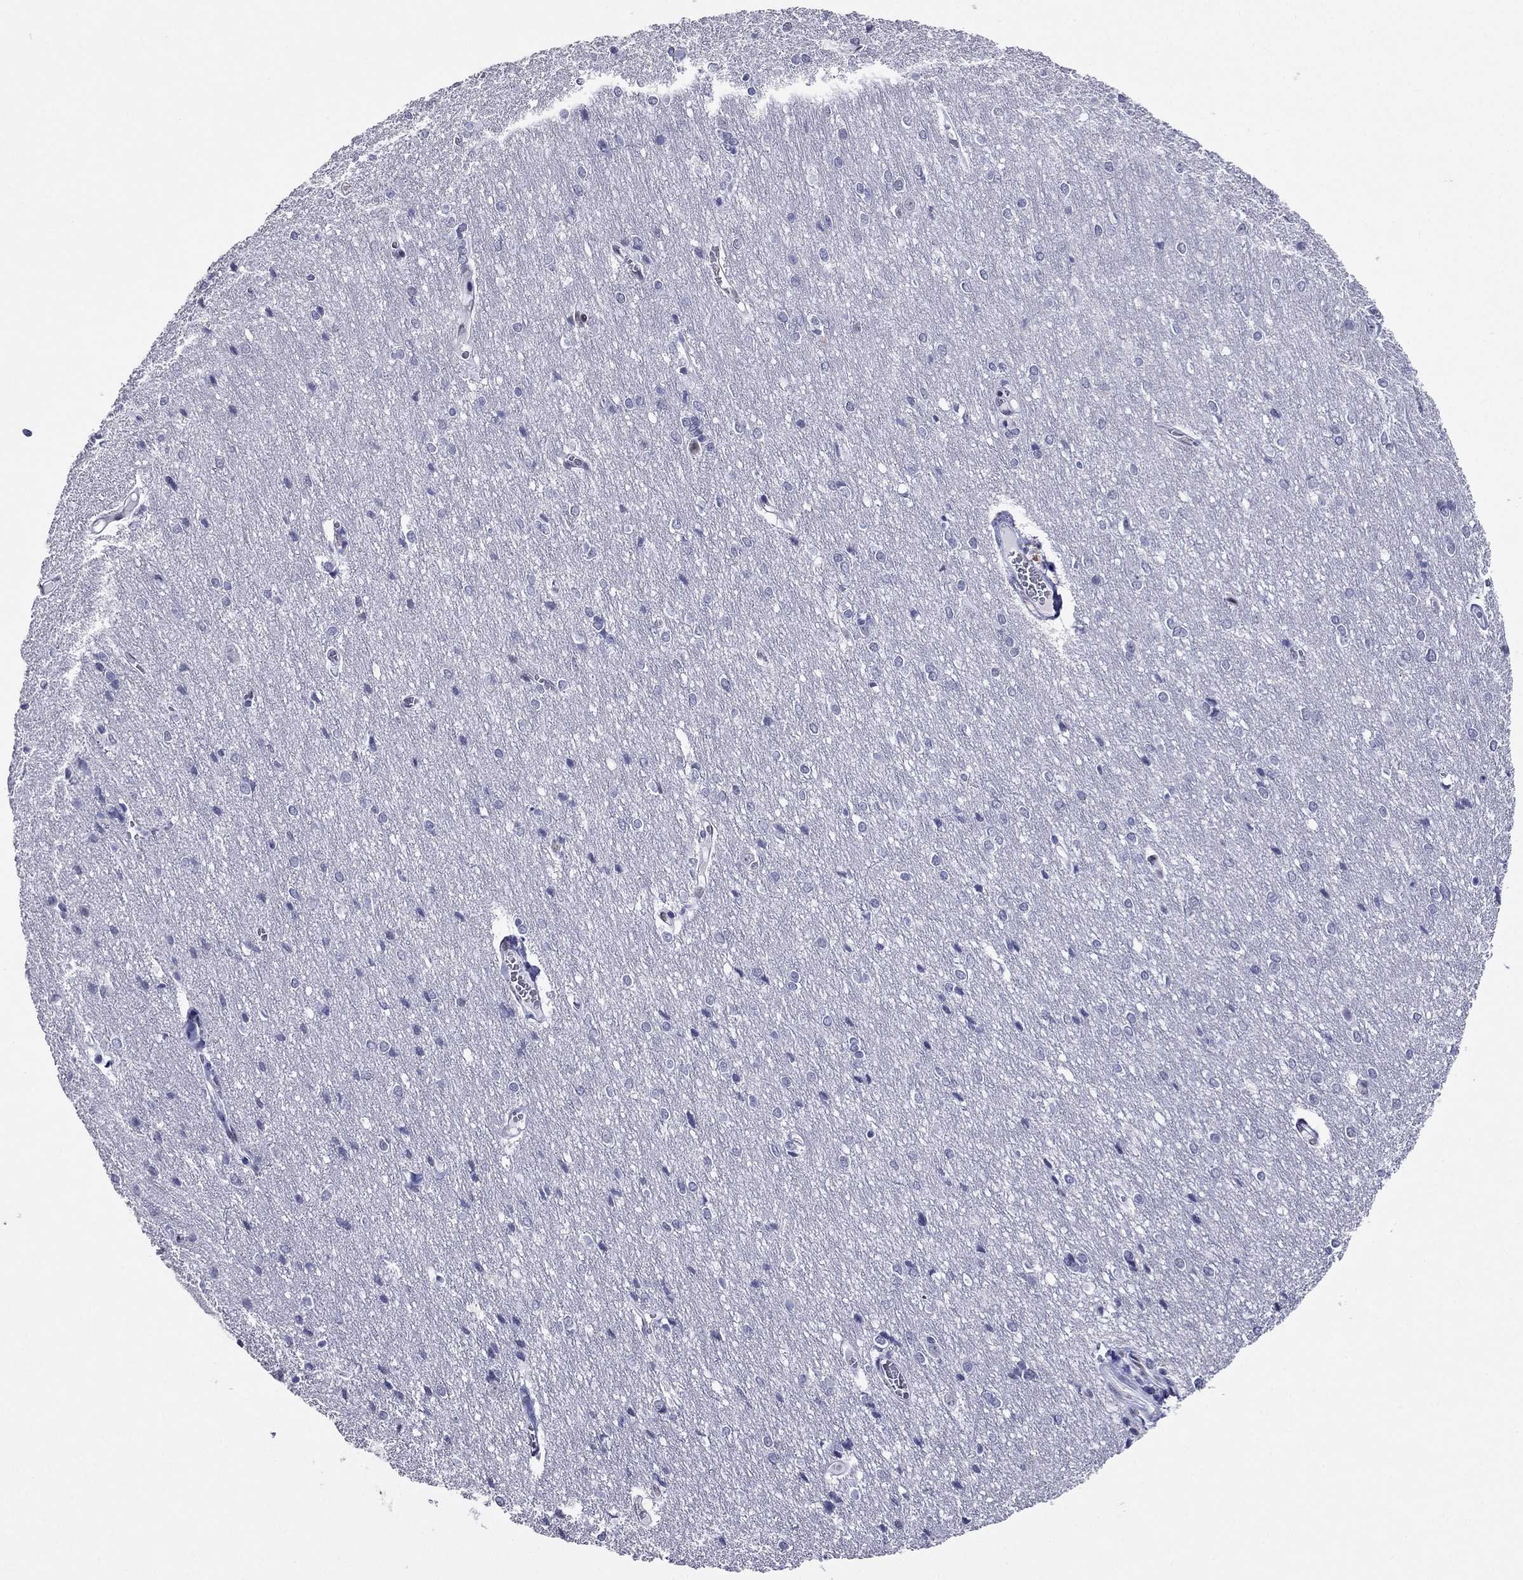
{"staining": {"intensity": "negative", "quantity": "none", "location": "none"}, "tissue": "cerebral cortex", "cell_type": "Endothelial cells", "image_type": "normal", "snomed": [{"axis": "morphology", "description": "Normal tissue, NOS"}, {"axis": "topography", "description": "Cerebral cortex"}], "caption": "Immunohistochemistry micrograph of normal cerebral cortex stained for a protein (brown), which reveals no expression in endothelial cells. (DAB IHC, high magnification).", "gene": "PPM1G", "patient": {"sex": "male", "age": 37}}